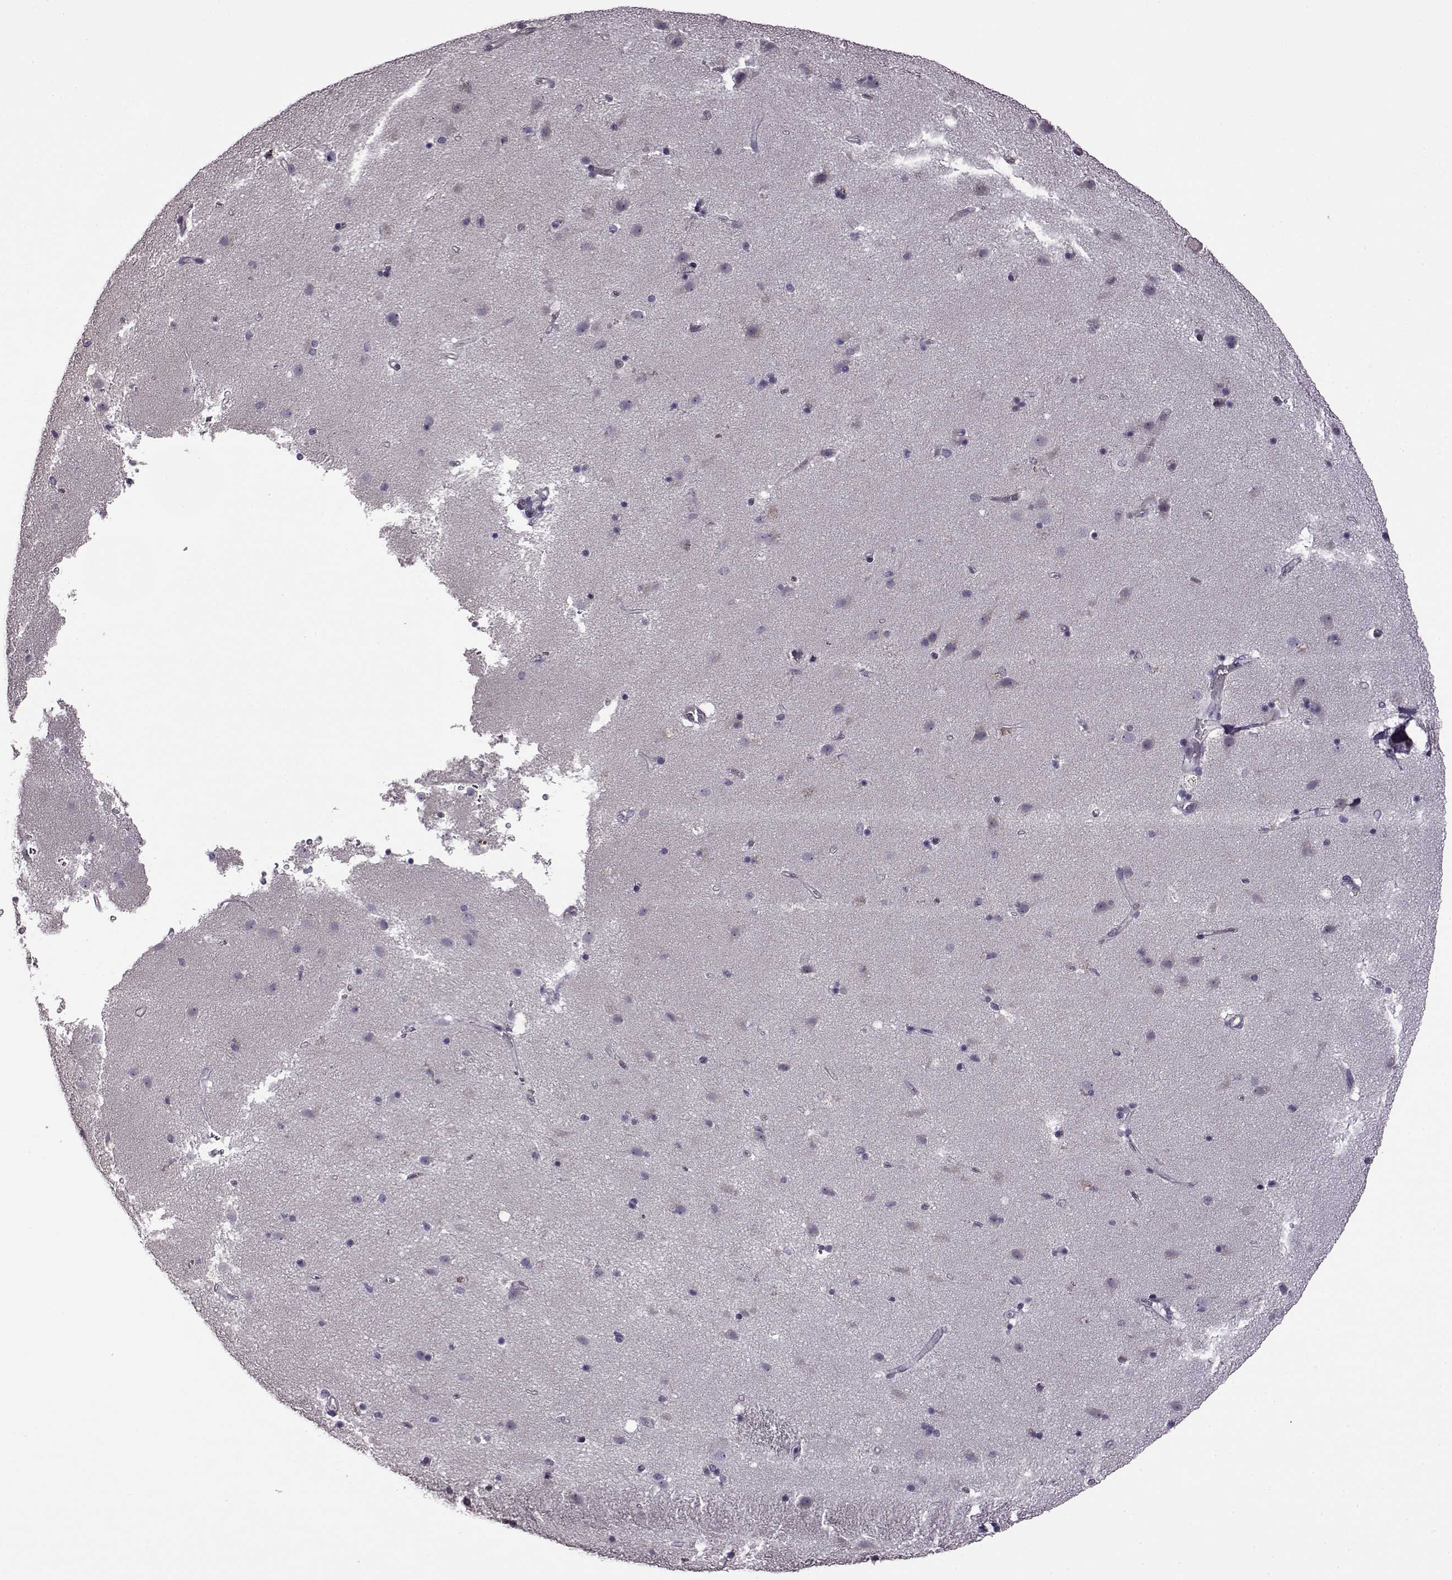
{"staining": {"intensity": "negative", "quantity": "none", "location": "none"}, "tissue": "caudate", "cell_type": "Glial cells", "image_type": "normal", "snomed": [{"axis": "morphology", "description": "Normal tissue, NOS"}, {"axis": "topography", "description": "Lateral ventricle wall"}], "caption": "An IHC photomicrograph of unremarkable caudate is shown. There is no staining in glial cells of caudate.", "gene": "EDDM3B", "patient": {"sex": "female", "age": 71}}